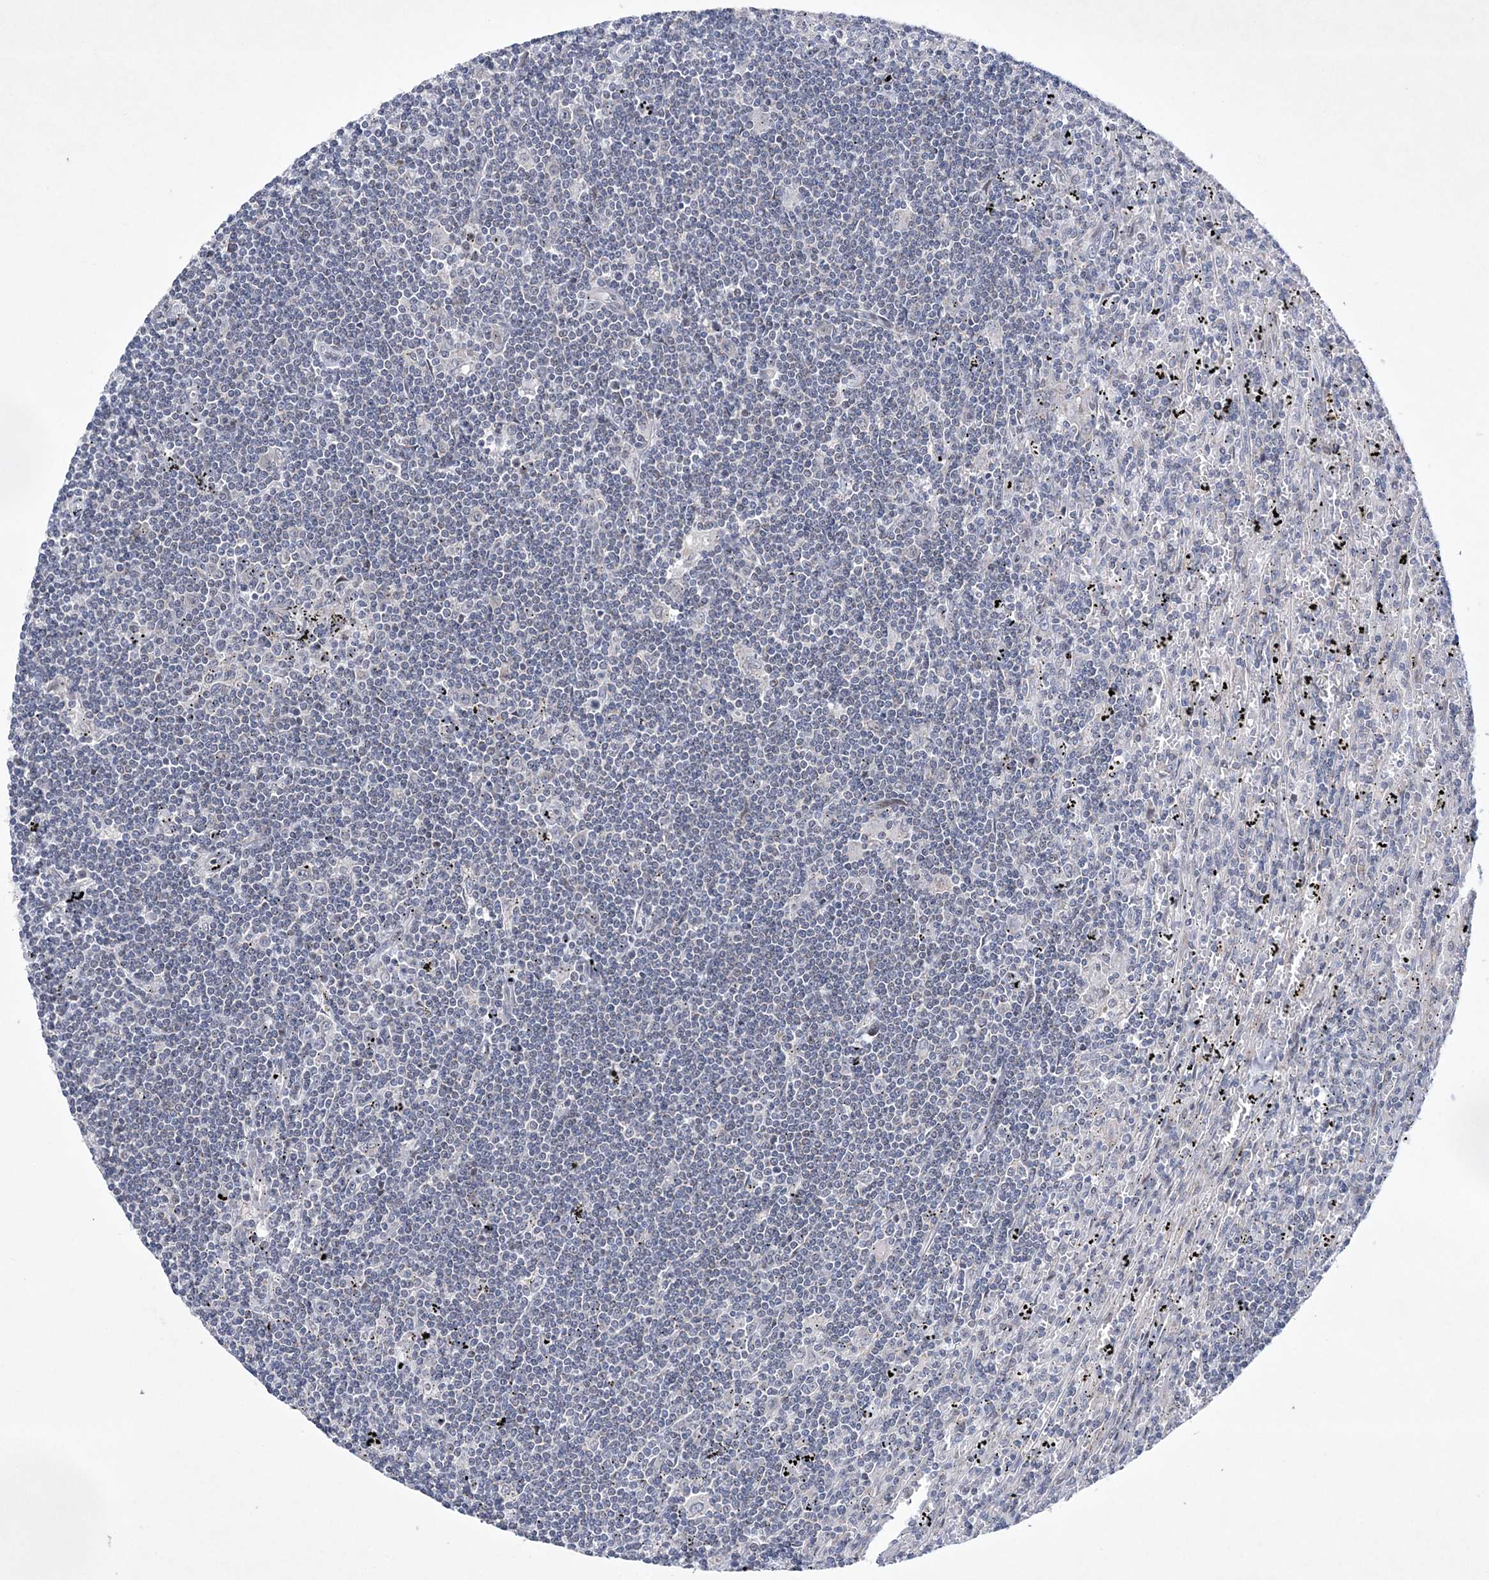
{"staining": {"intensity": "negative", "quantity": "none", "location": "none"}, "tissue": "lymphoma", "cell_type": "Tumor cells", "image_type": "cancer", "snomed": [{"axis": "morphology", "description": "Malignant lymphoma, non-Hodgkin's type, Low grade"}, {"axis": "topography", "description": "Spleen"}], "caption": "The photomicrograph shows no significant expression in tumor cells of low-grade malignant lymphoma, non-Hodgkin's type.", "gene": "CES4A", "patient": {"sex": "male", "age": 76}}